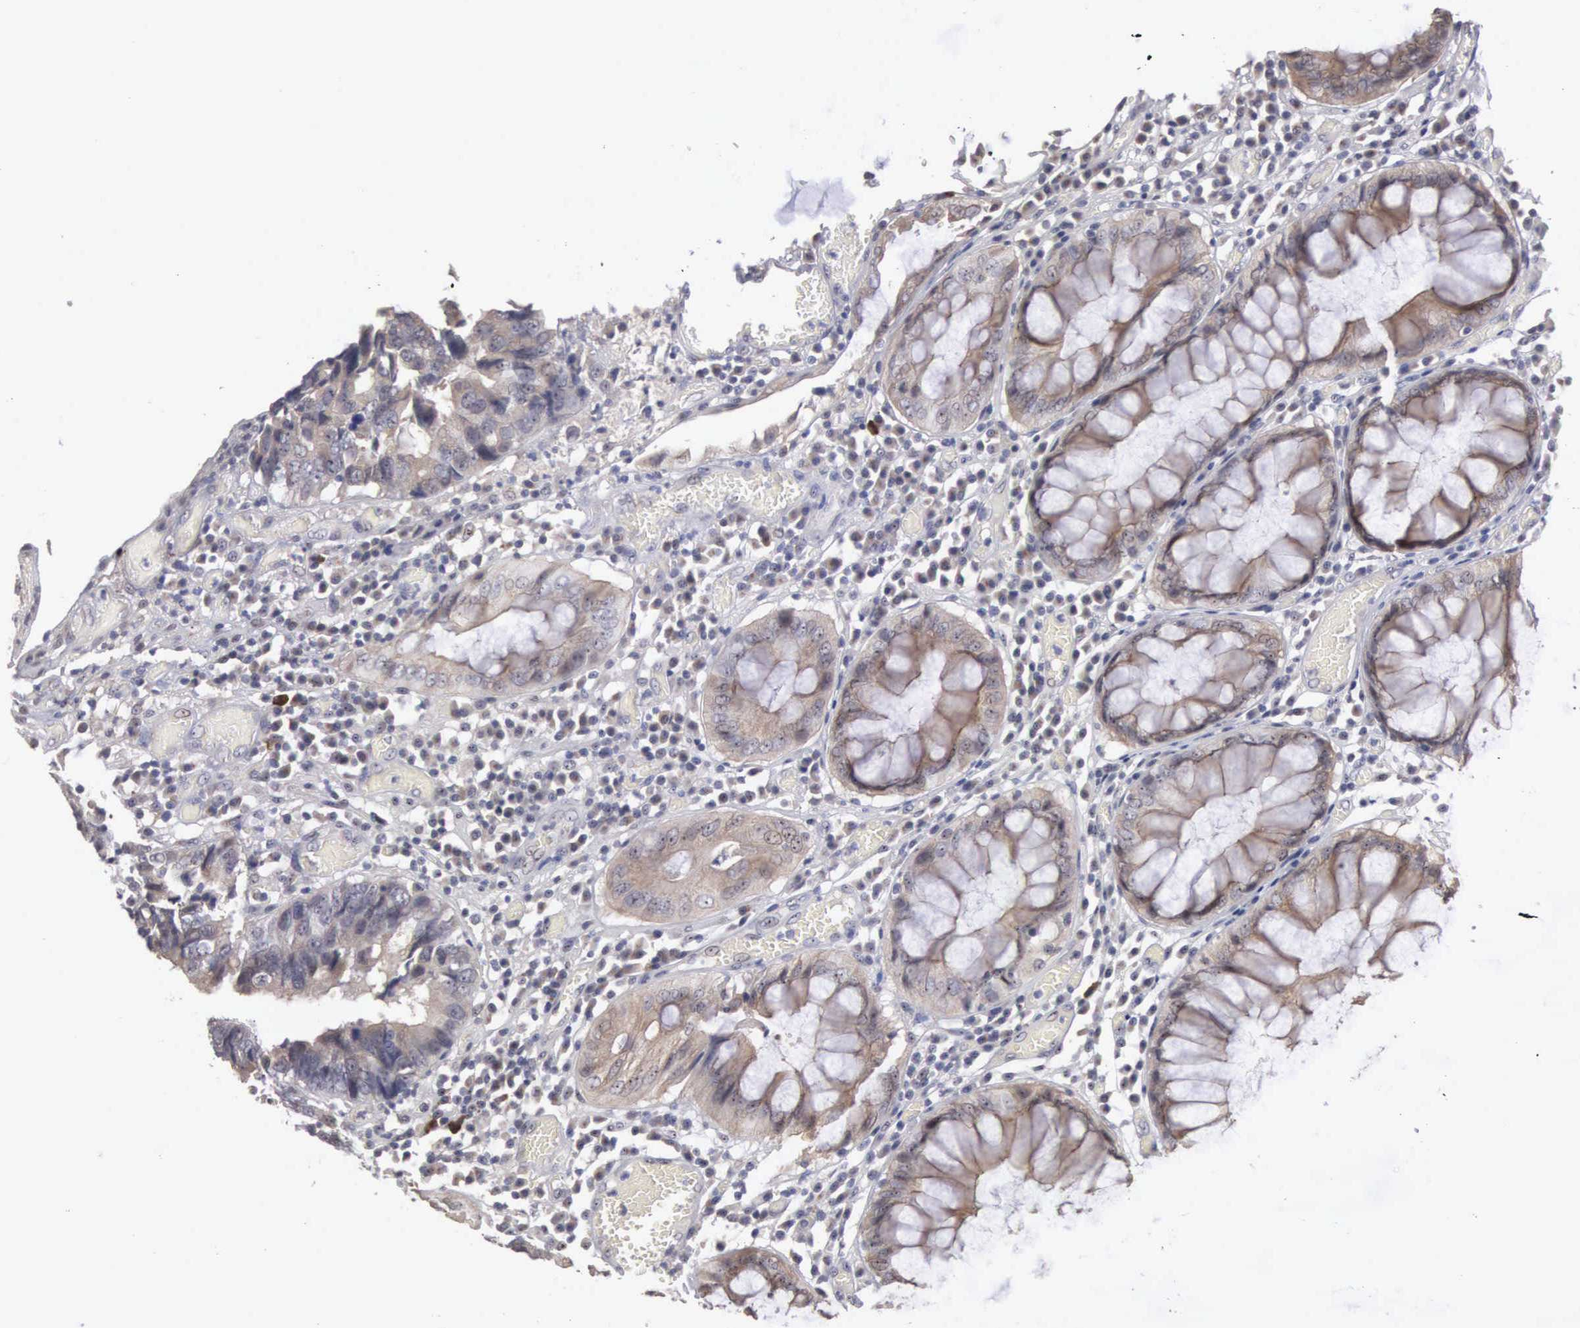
{"staining": {"intensity": "weak", "quantity": ">75%", "location": "cytoplasmic/membranous"}, "tissue": "colorectal cancer", "cell_type": "Tumor cells", "image_type": "cancer", "snomed": [{"axis": "morphology", "description": "Adenocarcinoma, NOS"}, {"axis": "topography", "description": "Rectum"}], "caption": "Weak cytoplasmic/membranous staining for a protein is seen in approximately >75% of tumor cells of colorectal adenocarcinoma using immunohistochemistry.", "gene": "AMN", "patient": {"sex": "female", "age": 98}}